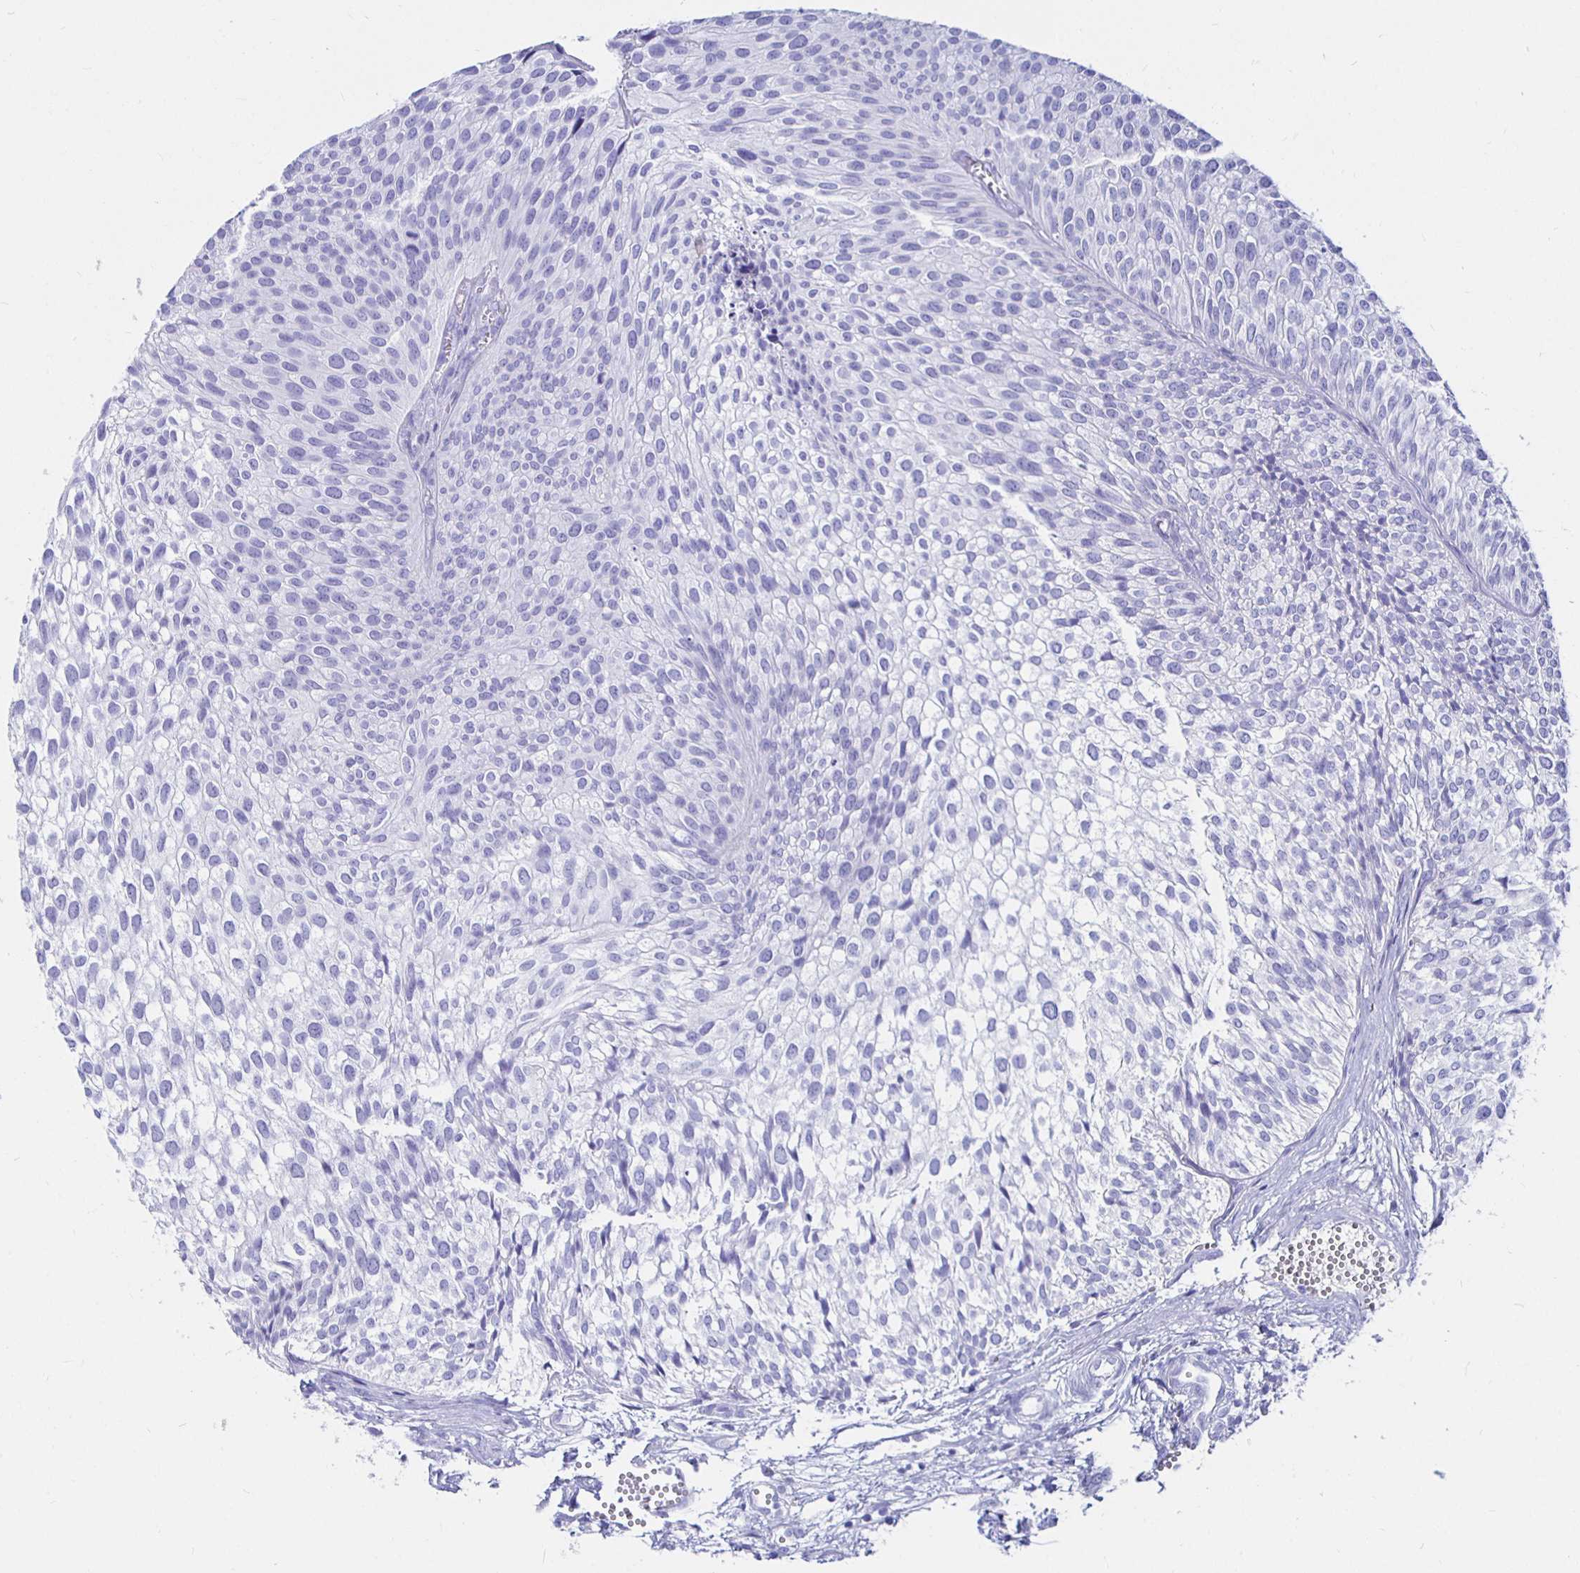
{"staining": {"intensity": "negative", "quantity": "none", "location": "none"}, "tissue": "urothelial cancer", "cell_type": "Tumor cells", "image_type": "cancer", "snomed": [{"axis": "morphology", "description": "Urothelial carcinoma, Low grade"}, {"axis": "topography", "description": "Urinary bladder"}], "caption": "A histopathology image of human low-grade urothelial carcinoma is negative for staining in tumor cells.", "gene": "UMOD", "patient": {"sex": "male", "age": 91}}